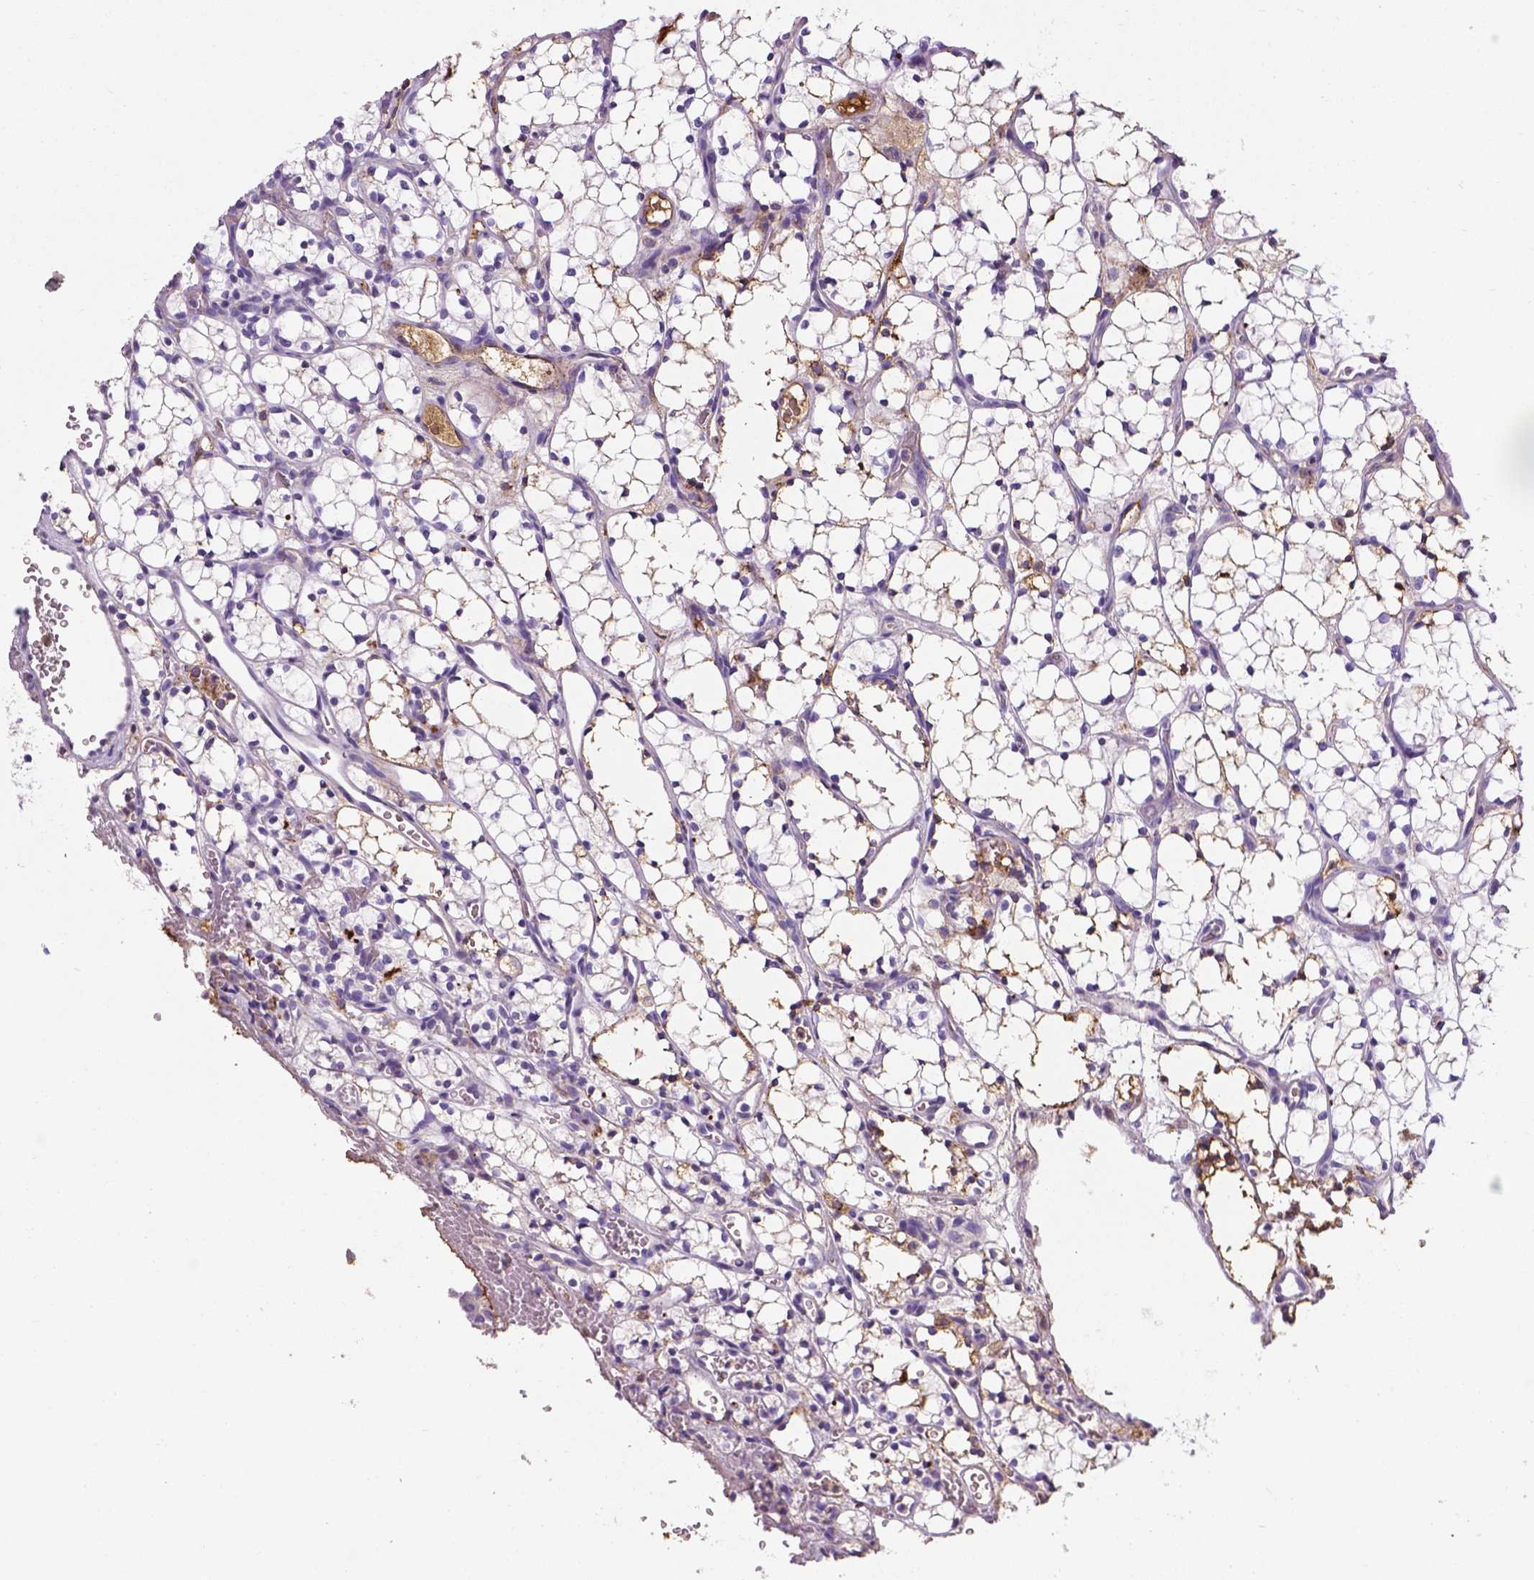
{"staining": {"intensity": "moderate", "quantity": "<25%", "location": "cytoplasmic/membranous"}, "tissue": "renal cancer", "cell_type": "Tumor cells", "image_type": "cancer", "snomed": [{"axis": "morphology", "description": "Adenocarcinoma, NOS"}, {"axis": "topography", "description": "Kidney"}], "caption": "Brown immunohistochemical staining in human renal adenocarcinoma displays moderate cytoplasmic/membranous positivity in about <25% of tumor cells.", "gene": "APOE", "patient": {"sex": "female", "age": 69}}